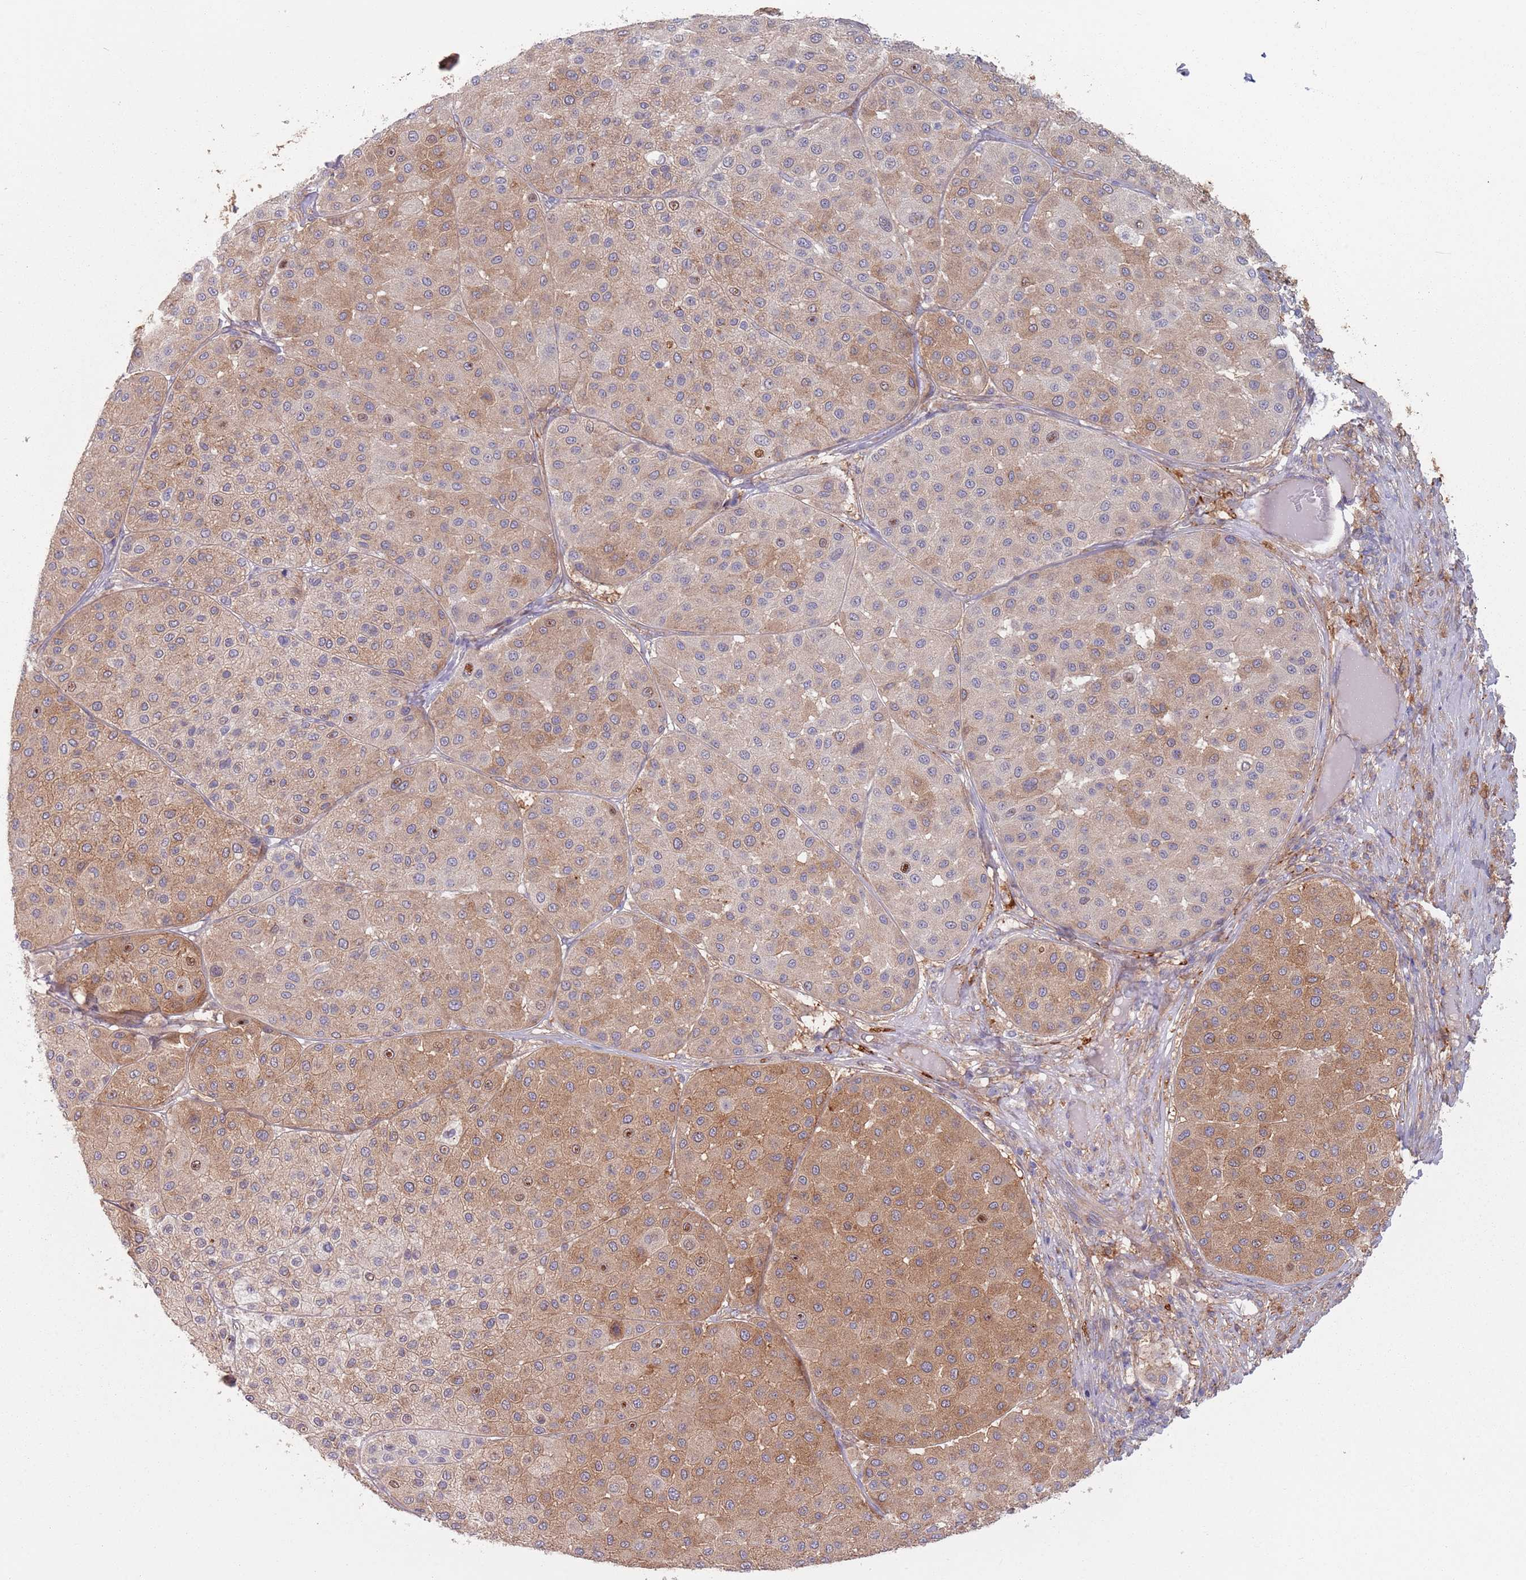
{"staining": {"intensity": "moderate", "quantity": ">75%", "location": "cytoplasmic/membranous"}, "tissue": "melanoma", "cell_type": "Tumor cells", "image_type": "cancer", "snomed": [{"axis": "morphology", "description": "Malignant melanoma, Metastatic site"}, {"axis": "topography", "description": "Smooth muscle"}], "caption": "This micrograph demonstrates immunohistochemistry (IHC) staining of melanoma, with medium moderate cytoplasmic/membranous expression in about >75% of tumor cells.", "gene": "APPL2", "patient": {"sex": "male", "age": 41}}